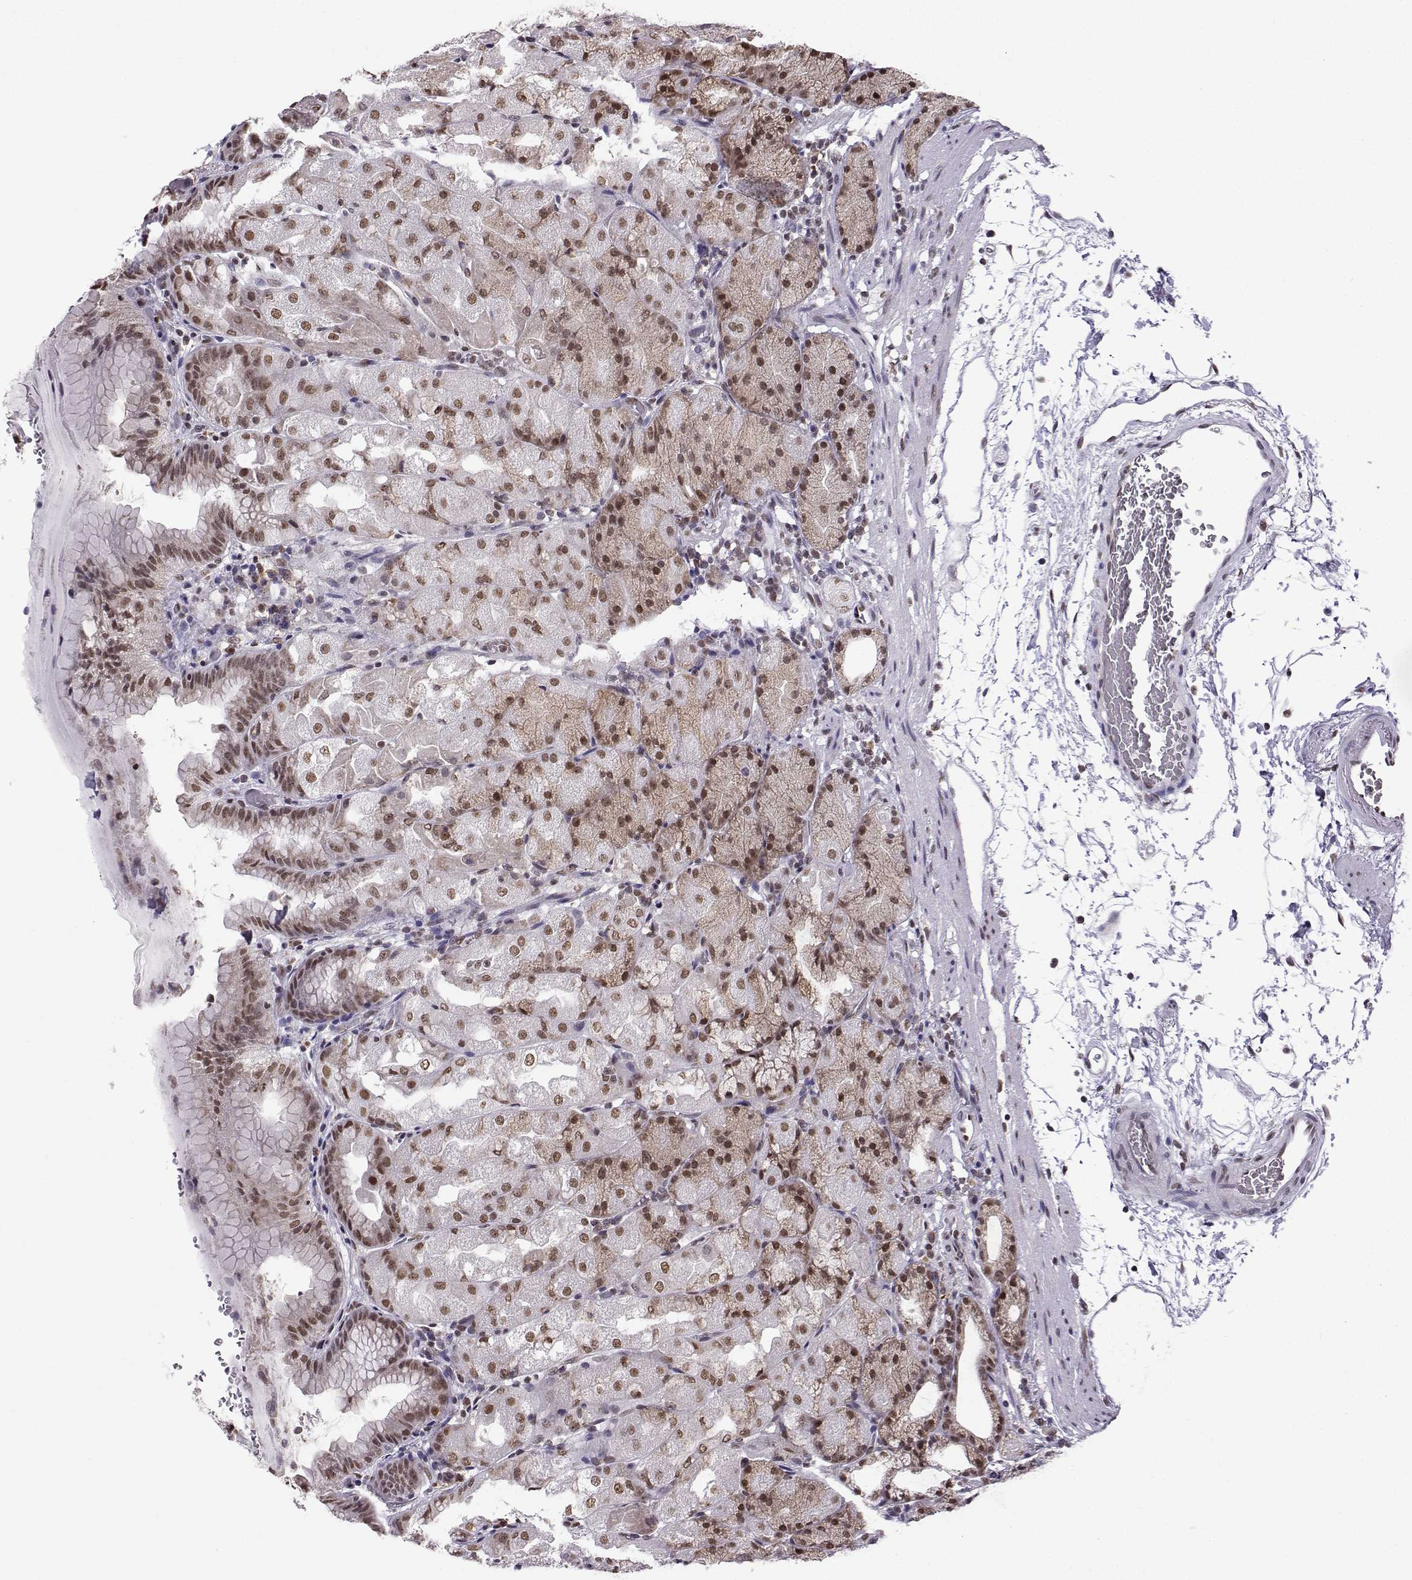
{"staining": {"intensity": "weak", "quantity": ">75%", "location": "nuclear"}, "tissue": "stomach", "cell_type": "Glandular cells", "image_type": "normal", "snomed": [{"axis": "morphology", "description": "Normal tissue, NOS"}, {"axis": "topography", "description": "Stomach, upper"}, {"axis": "topography", "description": "Stomach"}, {"axis": "topography", "description": "Stomach, lower"}], "caption": "Protein staining of normal stomach exhibits weak nuclear positivity in about >75% of glandular cells.", "gene": "EZH1", "patient": {"sex": "male", "age": 62}}